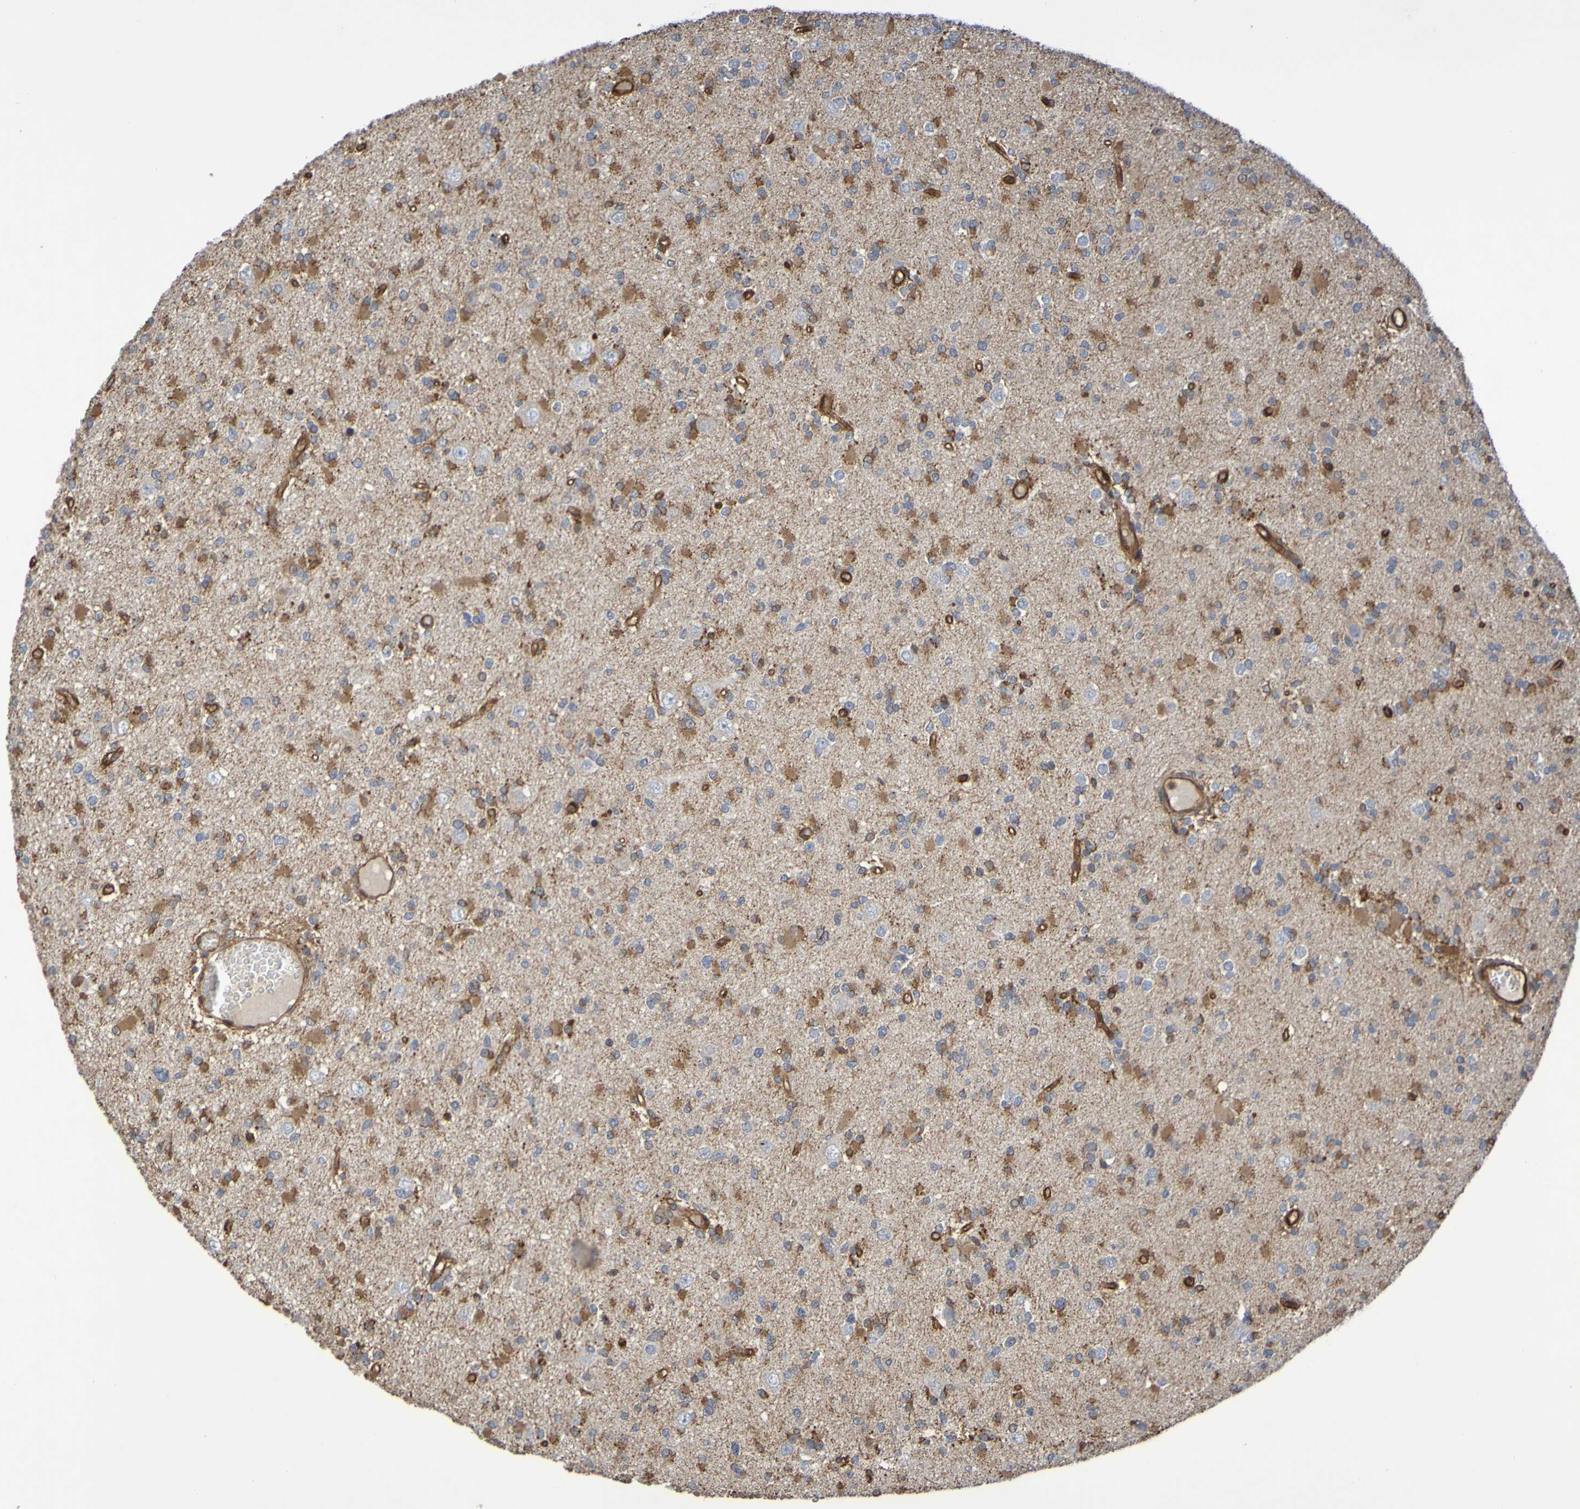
{"staining": {"intensity": "moderate", "quantity": ">75%", "location": "cytoplasmic/membranous"}, "tissue": "glioma", "cell_type": "Tumor cells", "image_type": "cancer", "snomed": [{"axis": "morphology", "description": "Glioma, malignant, Low grade"}, {"axis": "topography", "description": "Brain"}], "caption": "Human glioma stained for a protein (brown) shows moderate cytoplasmic/membranous positive staining in approximately >75% of tumor cells.", "gene": "SERPINB6", "patient": {"sex": "female", "age": 22}}